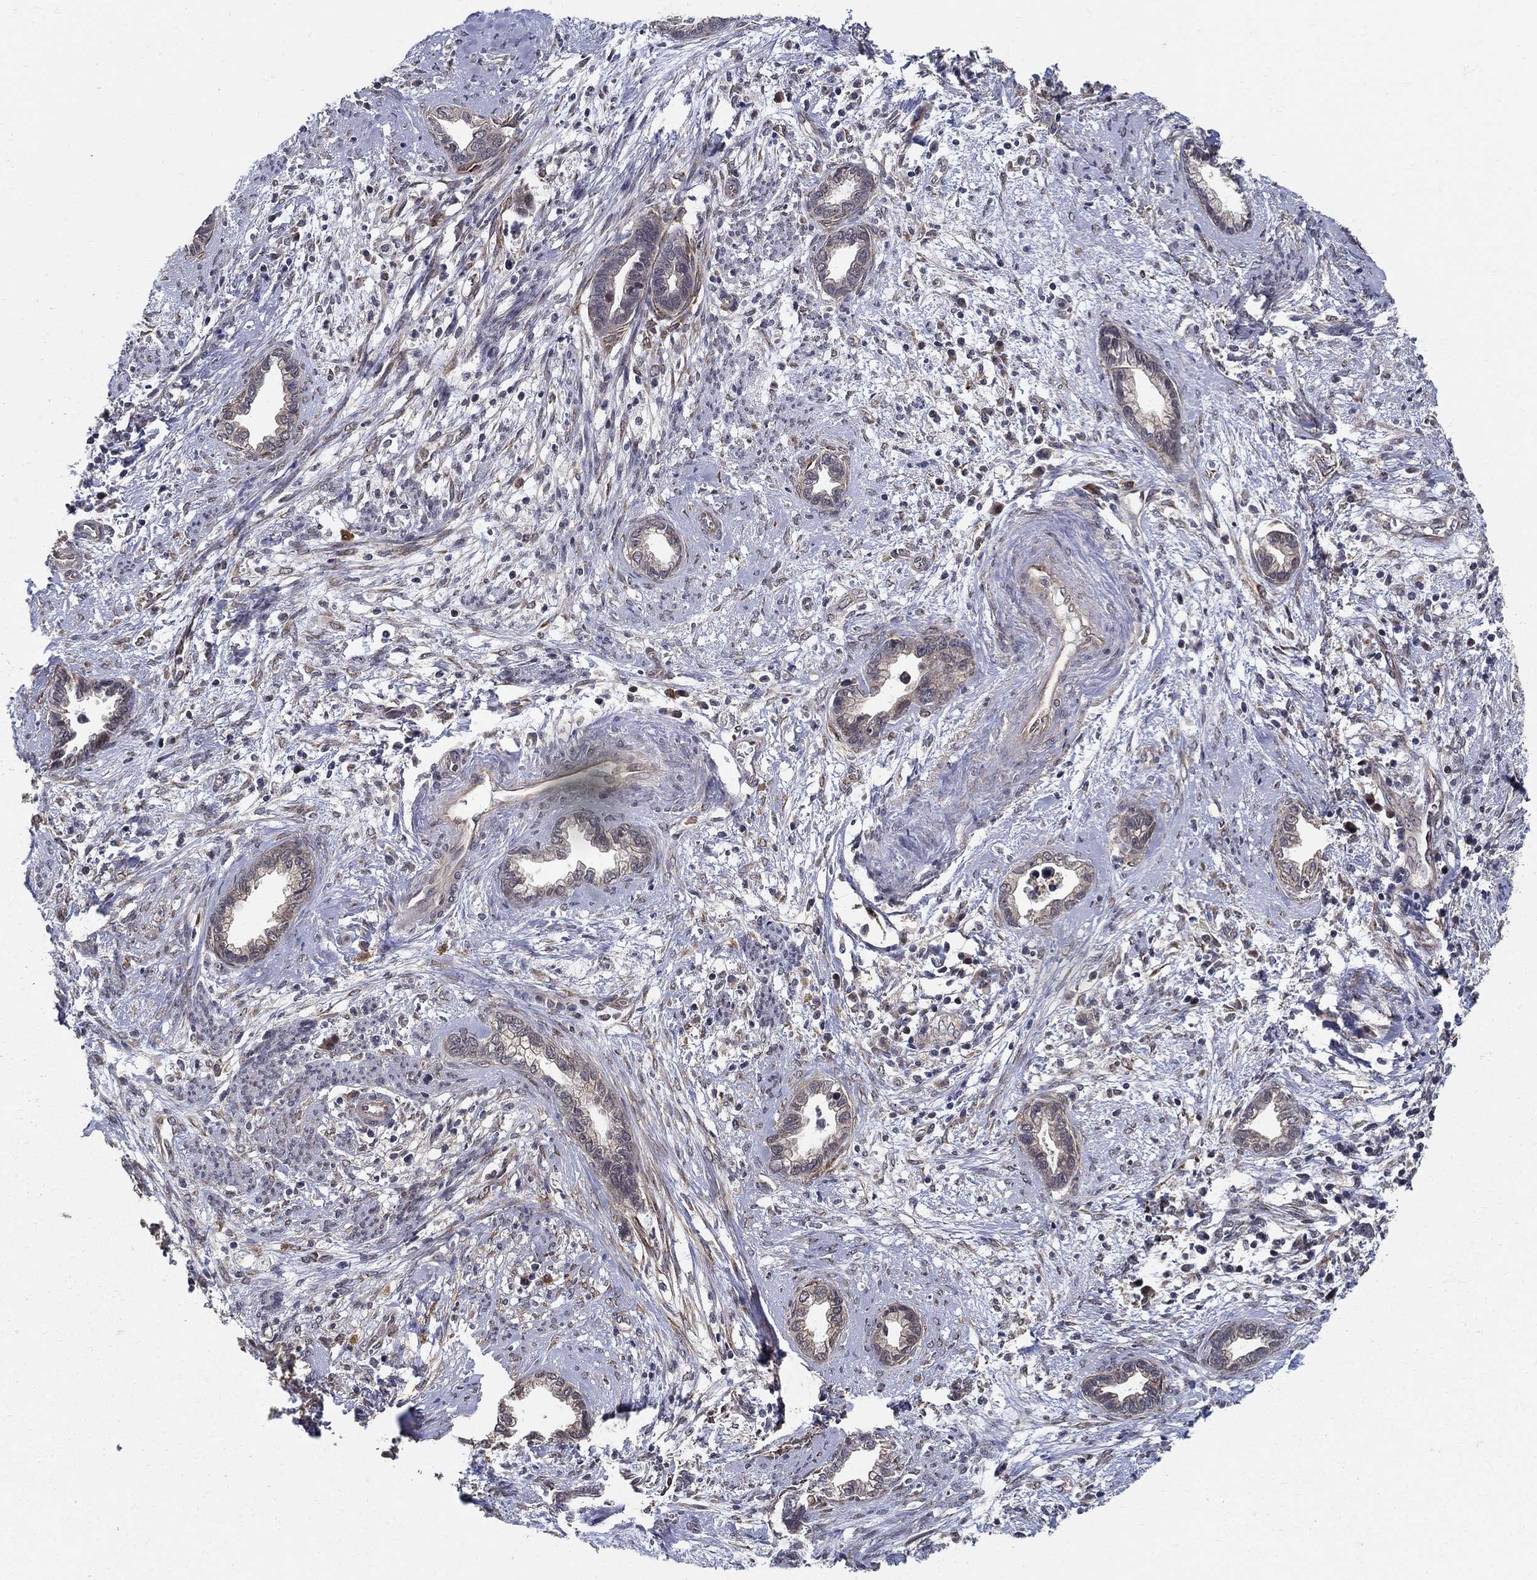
{"staining": {"intensity": "negative", "quantity": "none", "location": "none"}, "tissue": "cervical cancer", "cell_type": "Tumor cells", "image_type": "cancer", "snomed": [{"axis": "morphology", "description": "Adenocarcinoma, NOS"}, {"axis": "topography", "description": "Cervix"}], "caption": "High power microscopy micrograph of an IHC micrograph of cervical cancer (adenocarcinoma), revealing no significant staining in tumor cells.", "gene": "ZNF594", "patient": {"sex": "female", "age": 62}}